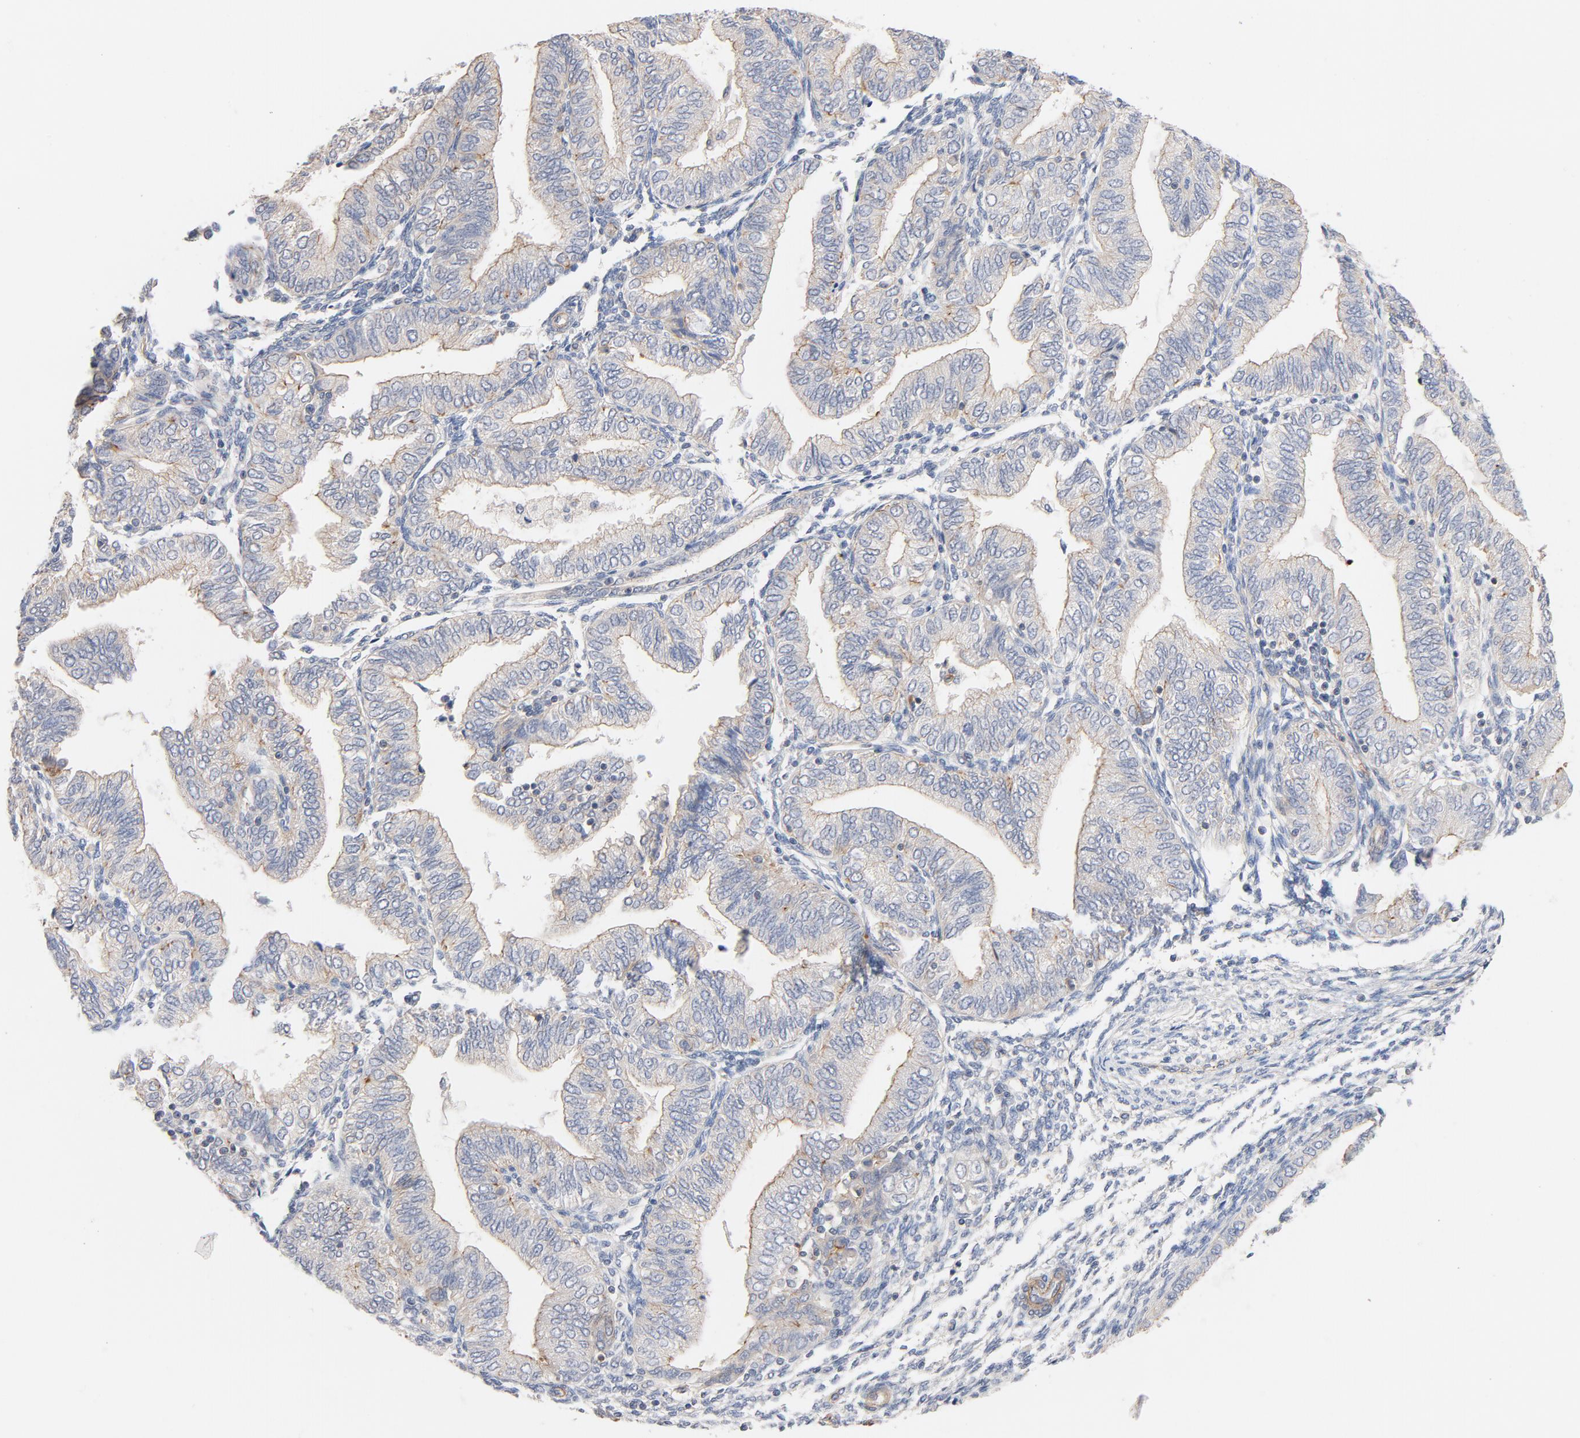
{"staining": {"intensity": "moderate", "quantity": ">75%", "location": "cytoplasmic/membranous"}, "tissue": "endometrial cancer", "cell_type": "Tumor cells", "image_type": "cancer", "snomed": [{"axis": "morphology", "description": "Adenocarcinoma, NOS"}, {"axis": "topography", "description": "Endometrium"}], "caption": "Immunohistochemical staining of human endometrial adenocarcinoma exhibits medium levels of moderate cytoplasmic/membranous protein positivity in about >75% of tumor cells.", "gene": "STRN3", "patient": {"sex": "female", "age": 51}}